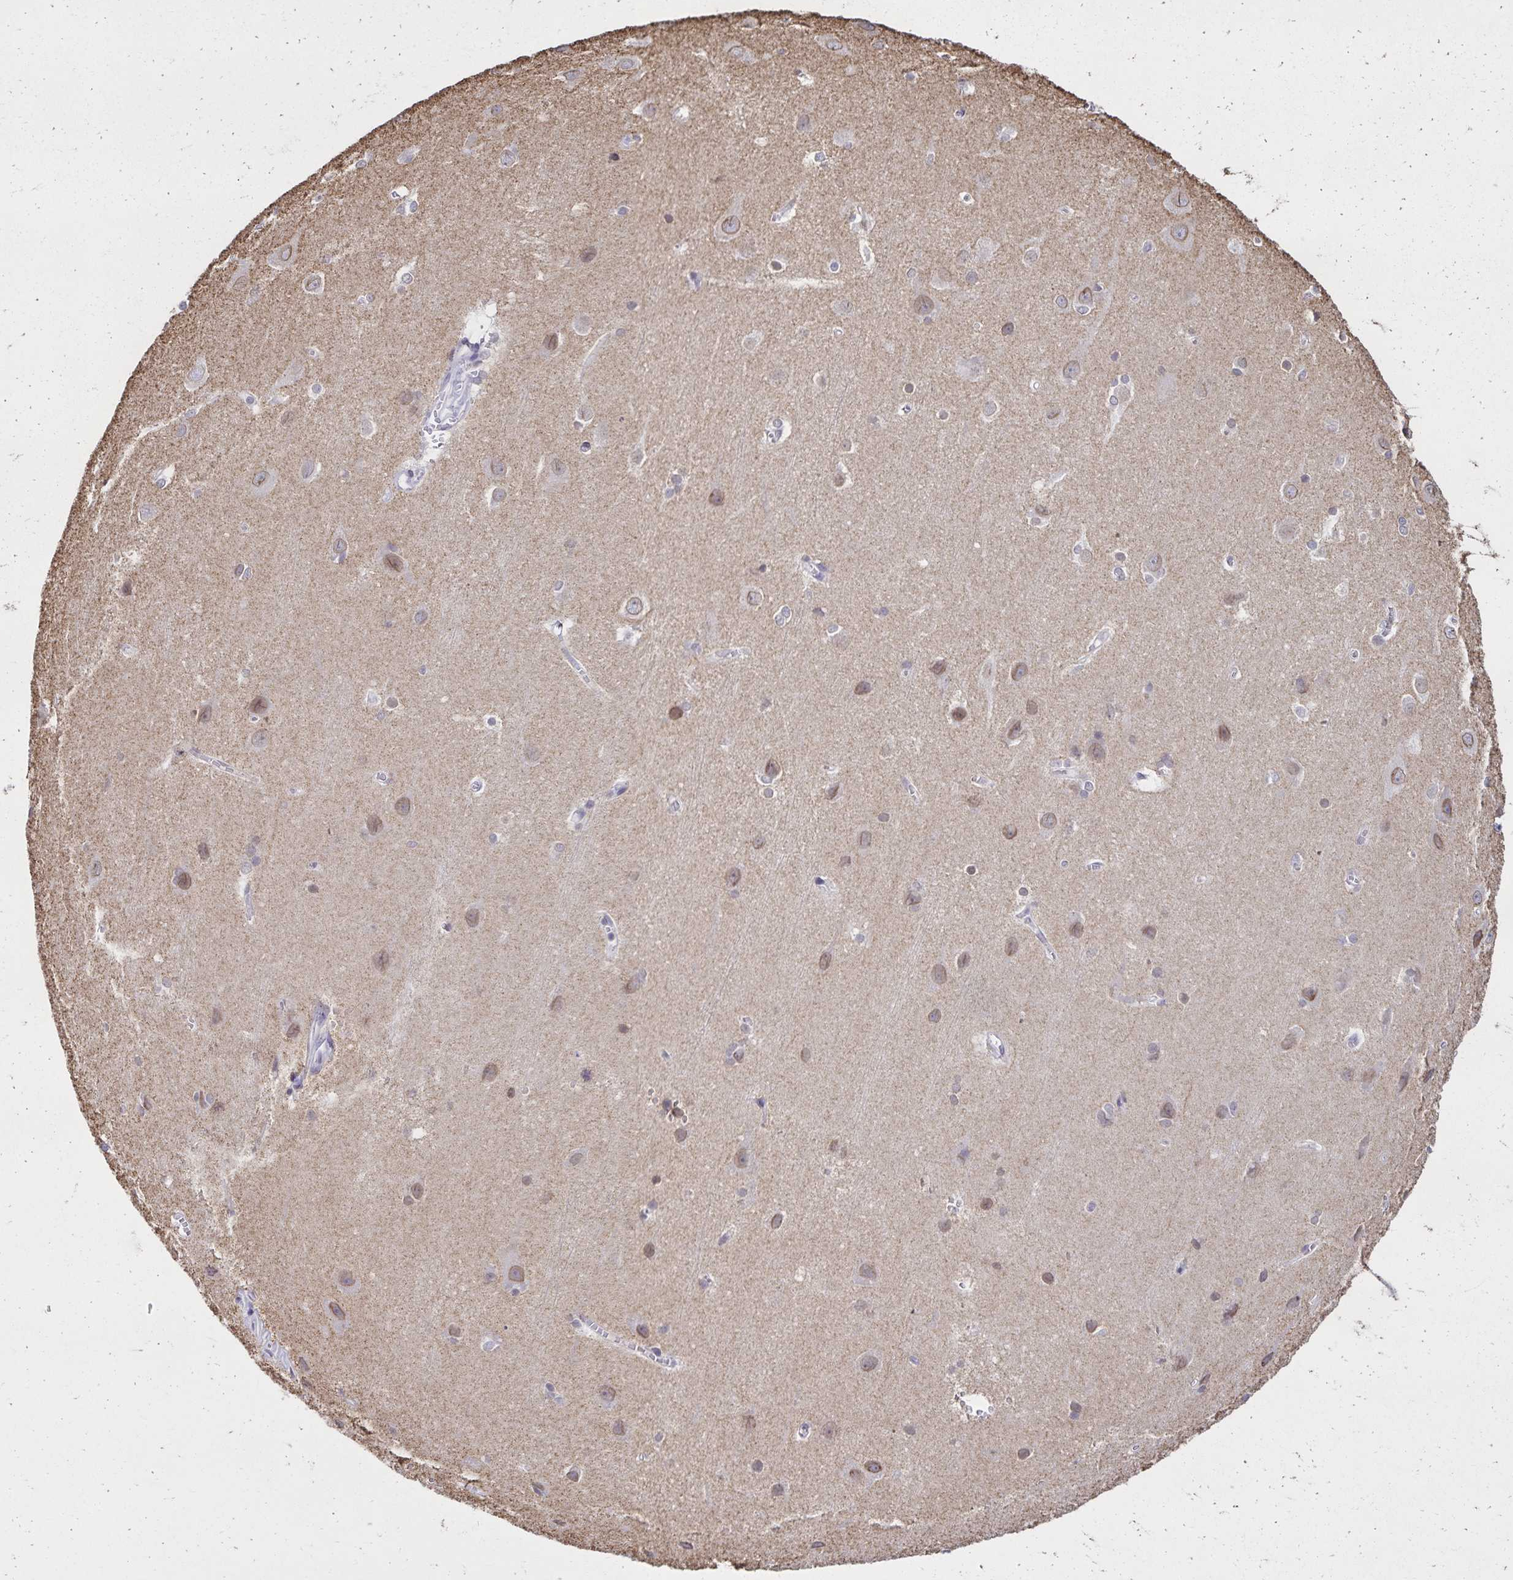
{"staining": {"intensity": "negative", "quantity": "none", "location": "none"}, "tissue": "cerebral cortex", "cell_type": "Endothelial cells", "image_type": "normal", "snomed": [{"axis": "morphology", "description": "Normal tissue, NOS"}, {"axis": "topography", "description": "Cerebral cortex"}], "caption": "Immunohistochemistry micrograph of unremarkable cerebral cortex: human cerebral cortex stained with DAB (3,3'-diaminobenzidine) shows no significant protein staining in endothelial cells. (DAB (3,3'-diaminobenzidine) immunohistochemistry (IHC) with hematoxylin counter stain).", "gene": "FAM166C", "patient": {"sex": "male", "age": 37}}